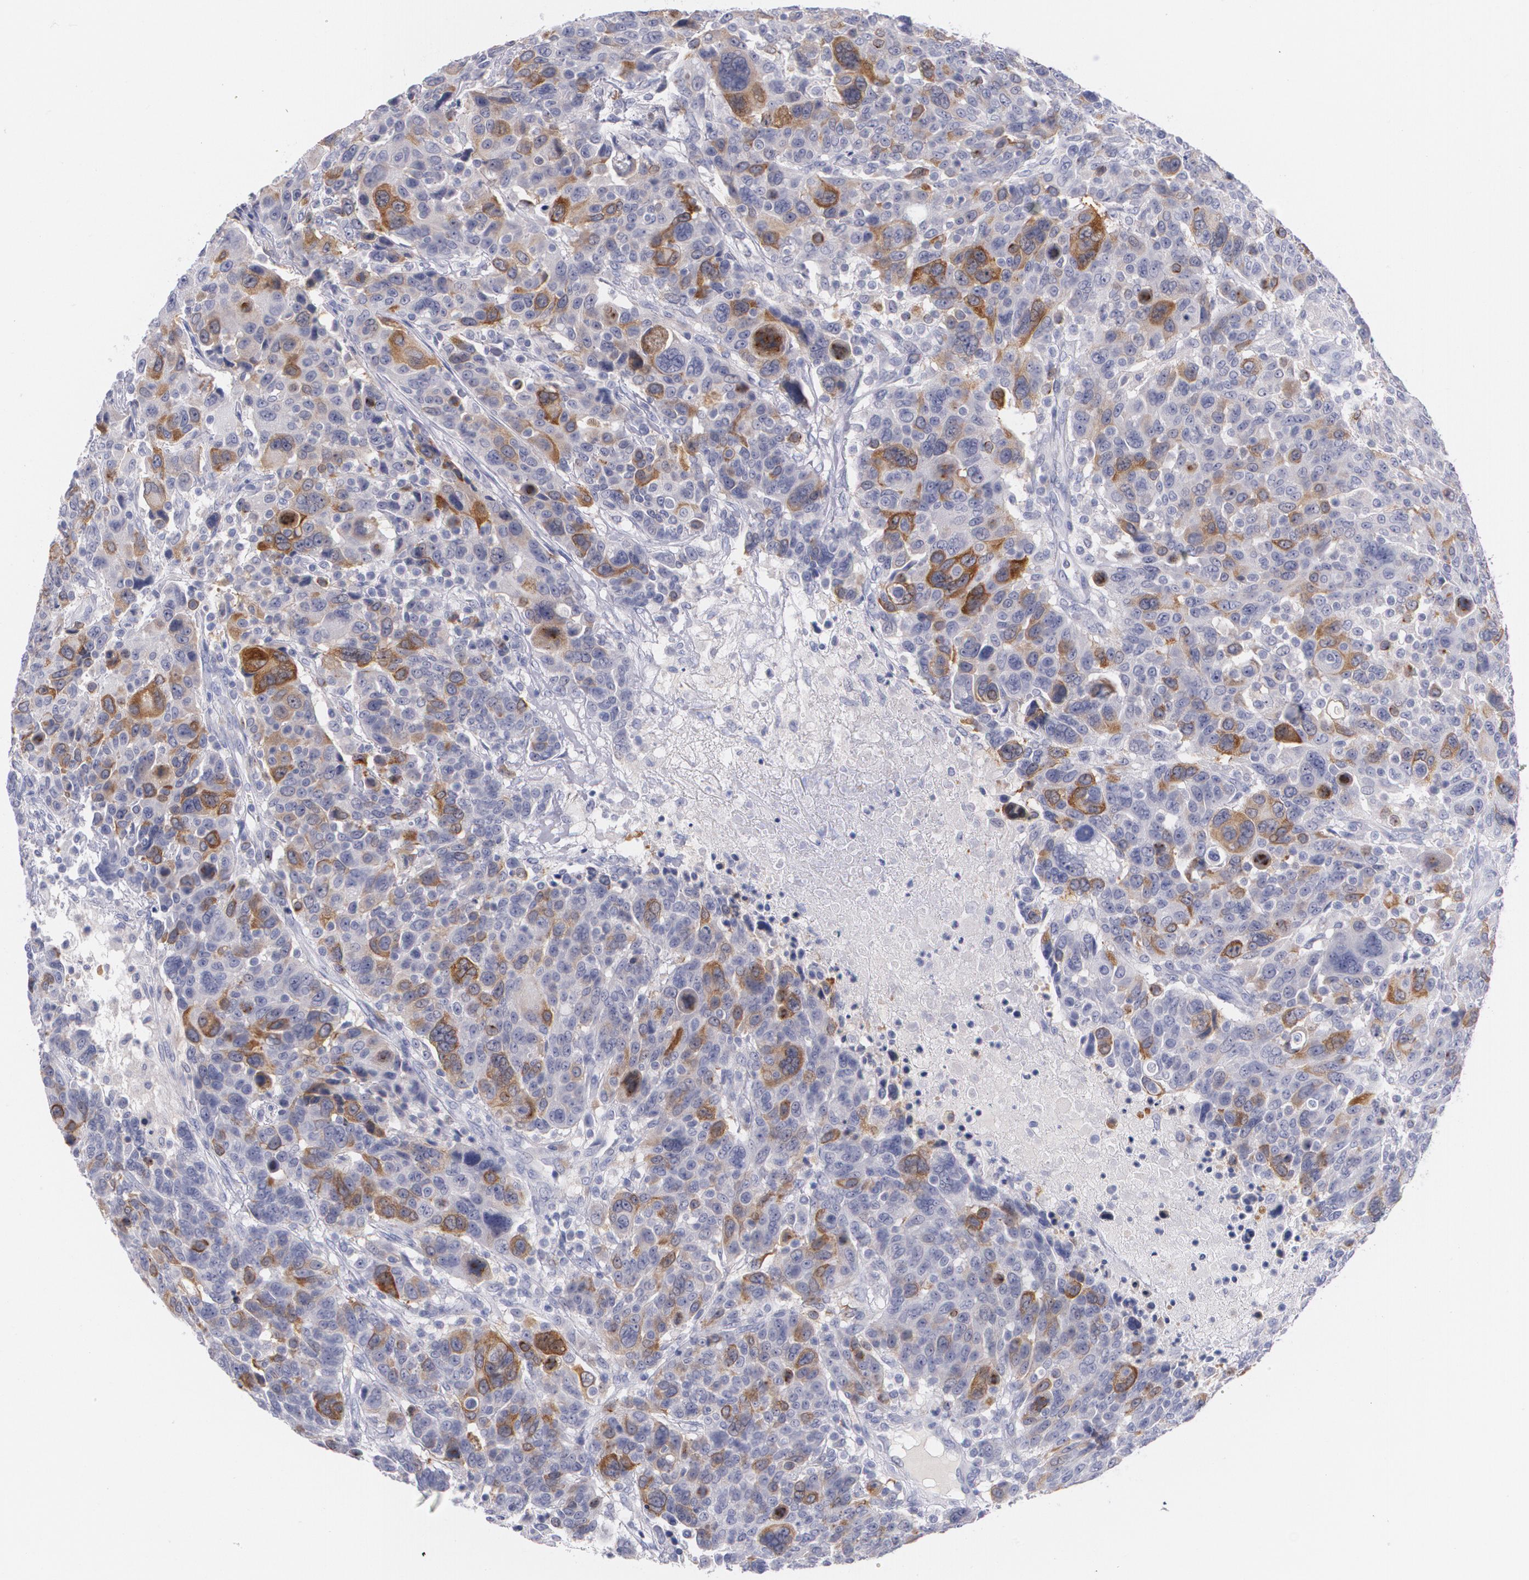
{"staining": {"intensity": "strong", "quantity": "<25%", "location": "cytoplasmic/membranous"}, "tissue": "breast cancer", "cell_type": "Tumor cells", "image_type": "cancer", "snomed": [{"axis": "morphology", "description": "Duct carcinoma"}, {"axis": "topography", "description": "Breast"}], "caption": "Breast cancer (infiltrating ductal carcinoma) stained with DAB immunohistochemistry (IHC) reveals medium levels of strong cytoplasmic/membranous staining in about <25% of tumor cells.", "gene": "HMMR", "patient": {"sex": "female", "age": 37}}